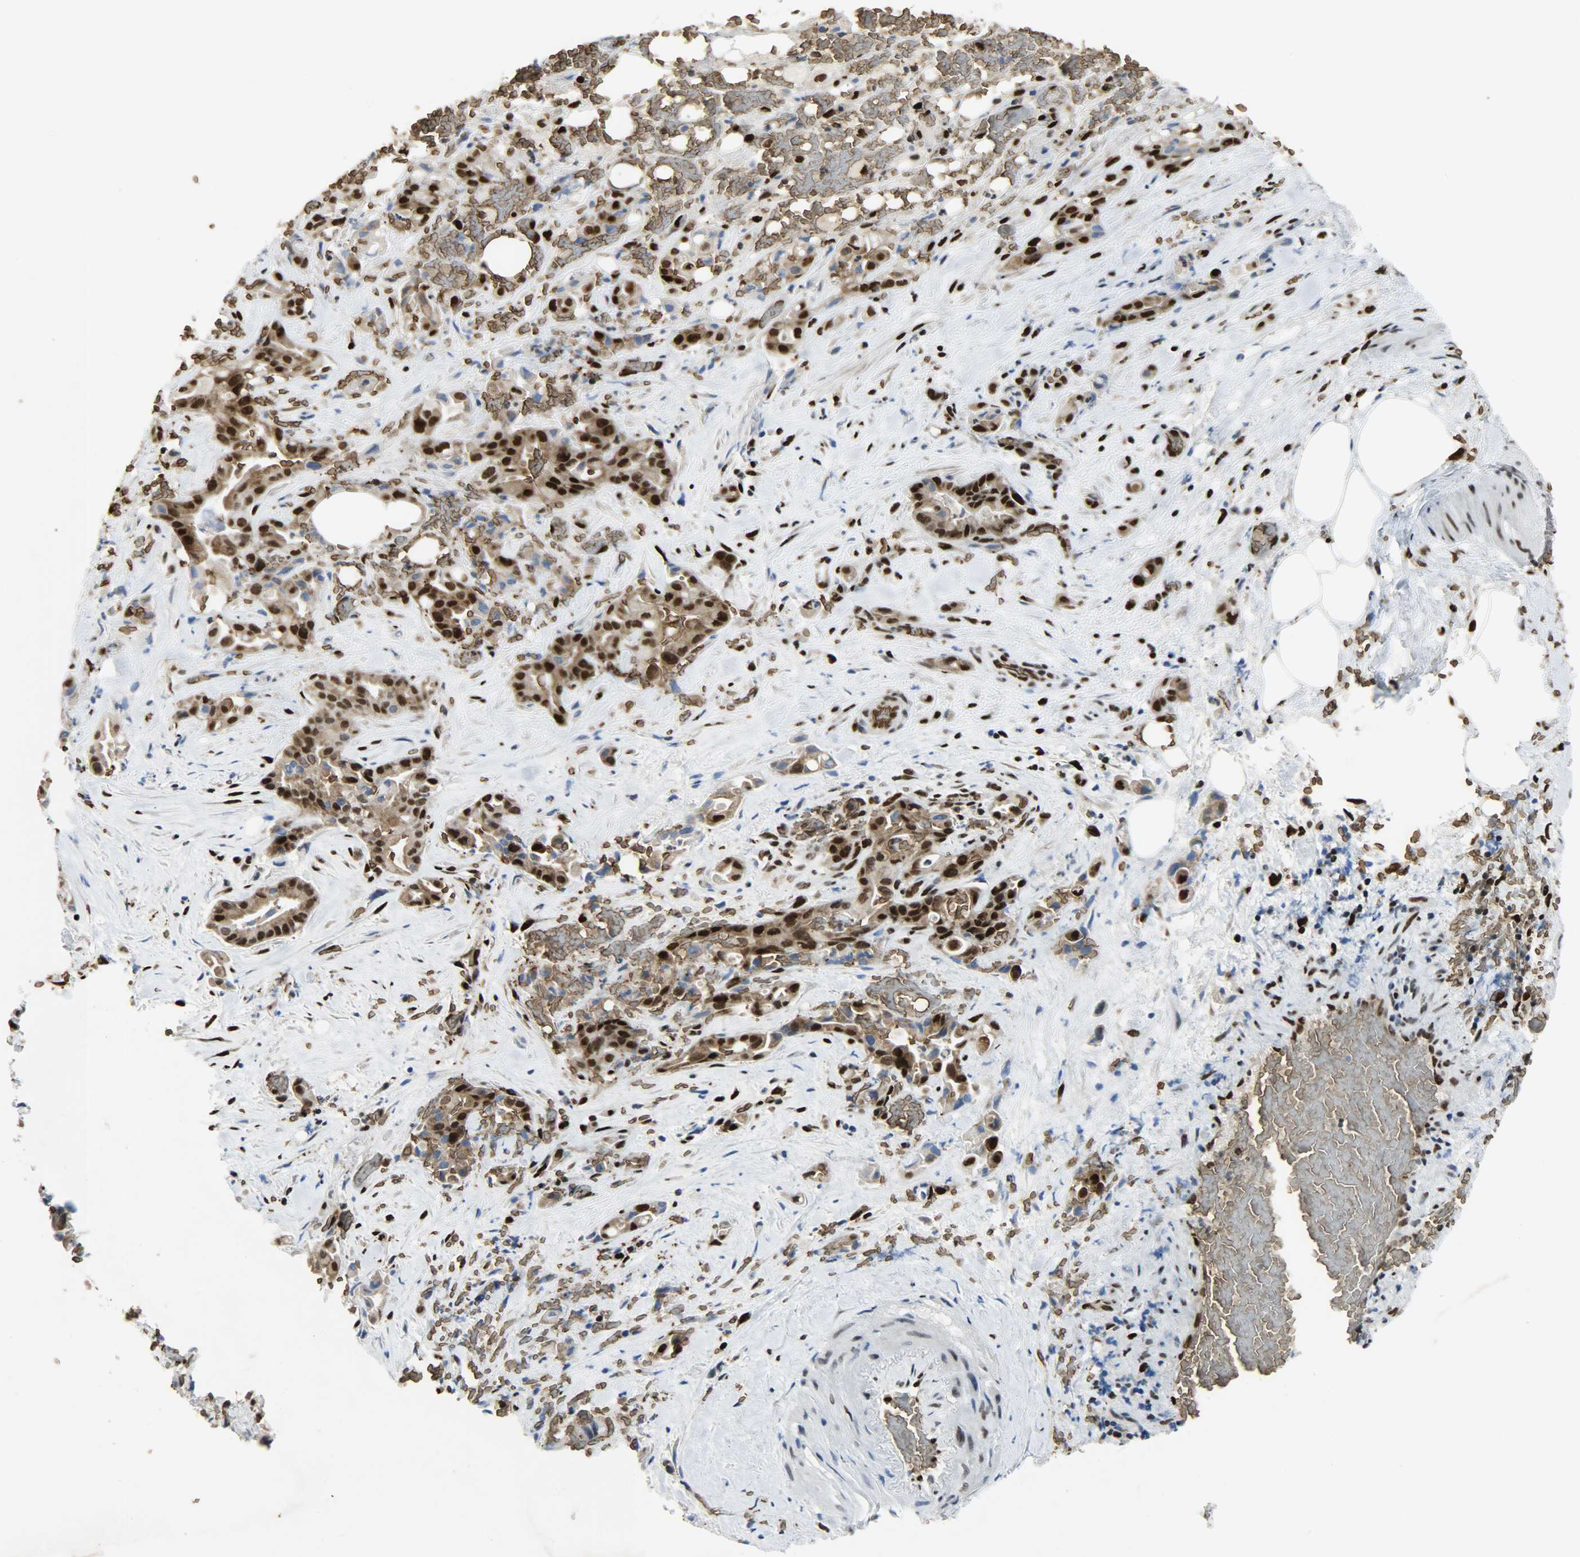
{"staining": {"intensity": "strong", "quantity": ">75%", "location": "nuclear"}, "tissue": "liver cancer", "cell_type": "Tumor cells", "image_type": "cancer", "snomed": [{"axis": "morphology", "description": "Cholangiocarcinoma"}, {"axis": "topography", "description": "Liver"}], "caption": "Immunohistochemistry micrograph of human liver cholangiocarcinoma stained for a protein (brown), which displays high levels of strong nuclear staining in approximately >75% of tumor cells.", "gene": "SNAI1", "patient": {"sex": "female", "age": 68}}